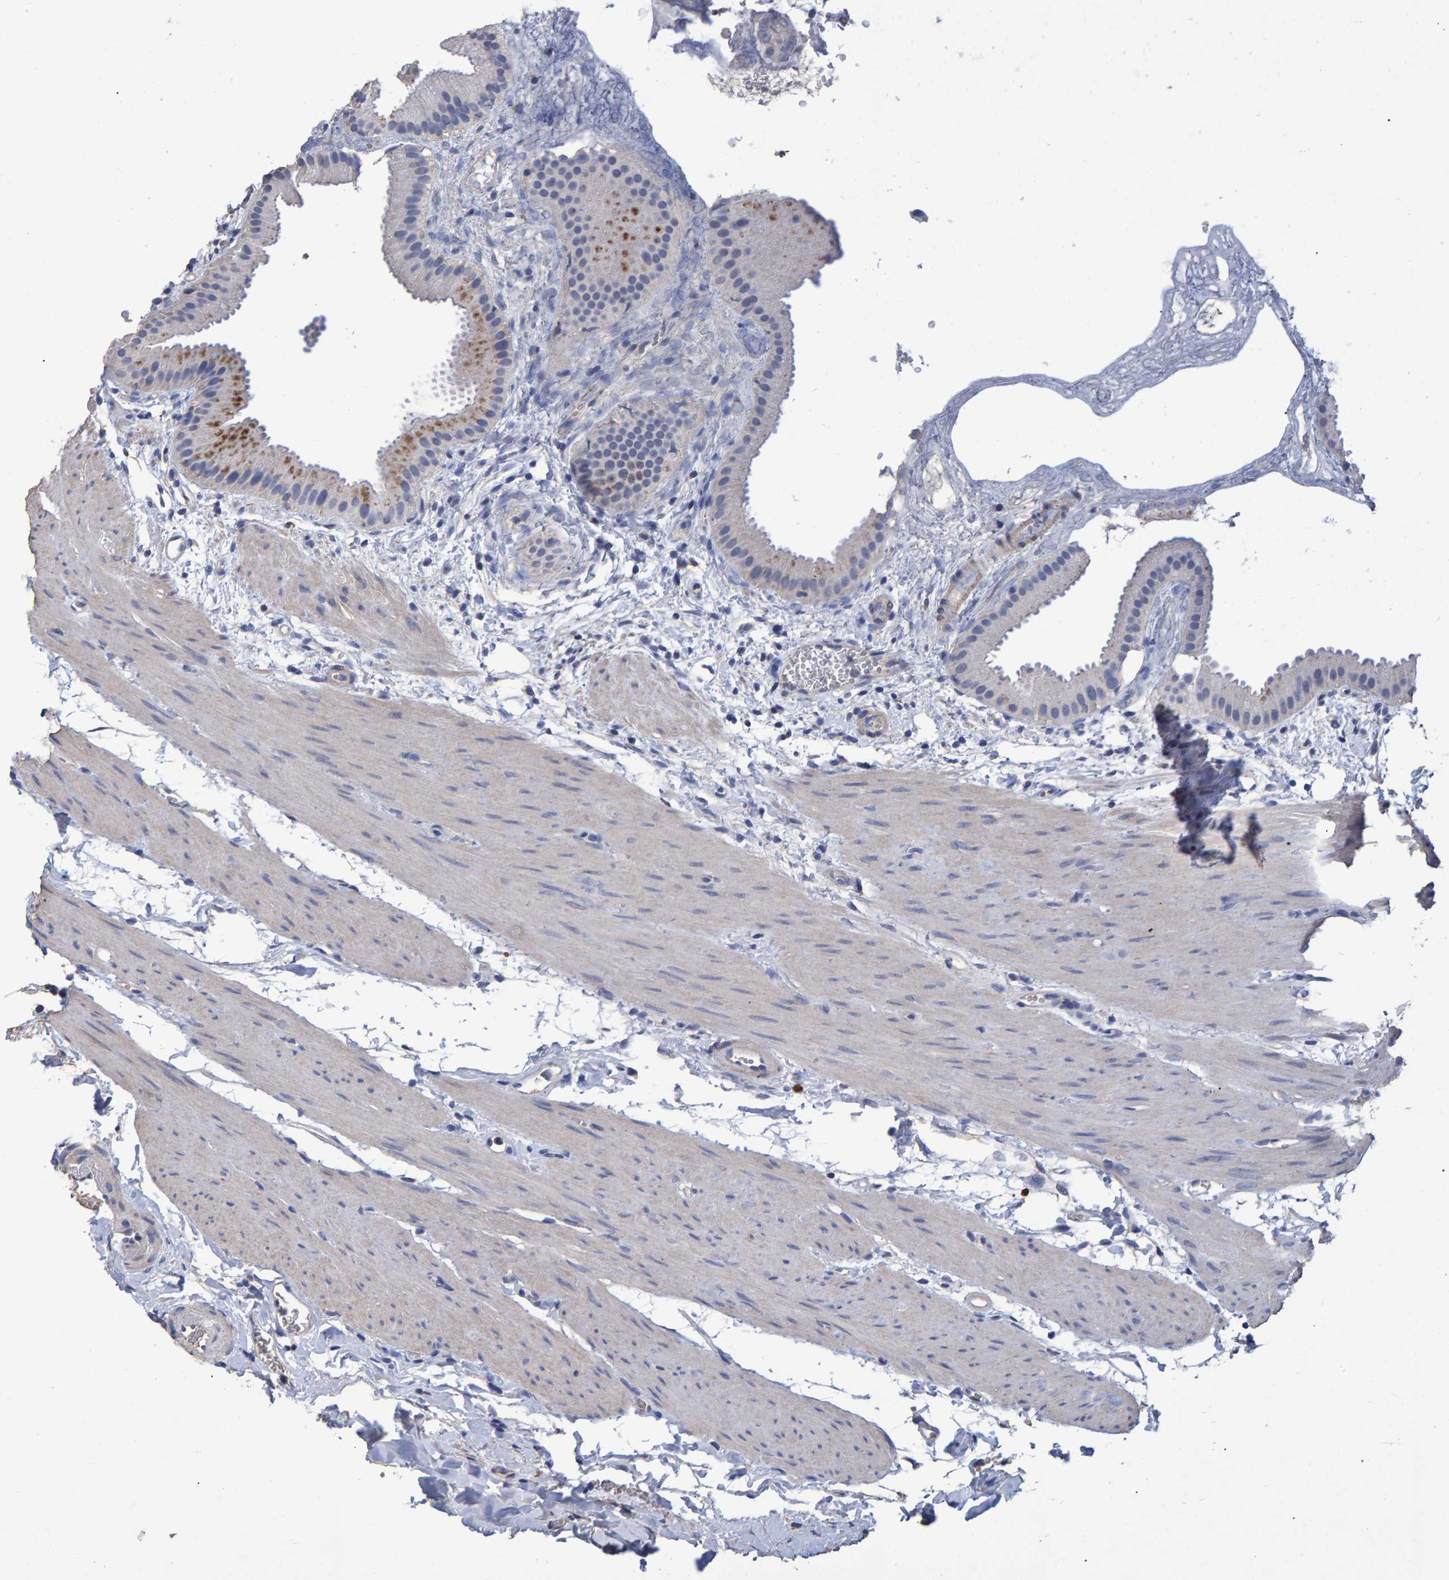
{"staining": {"intensity": "moderate", "quantity": "<25%", "location": "cytoplasmic/membranous"}, "tissue": "gallbladder", "cell_type": "Glandular cells", "image_type": "normal", "snomed": [{"axis": "morphology", "description": "Normal tissue, NOS"}, {"axis": "topography", "description": "Gallbladder"}], "caption": "High-magnification brightfield microscopy of benign gallbladder stained with DAB (3,3'-diaminobenzidine) (brown) and counterstained with hematoxylin (blue). glandular cells exhibit moderate cytoplasmic/membranous staining is present in approximately<25% of cells. The staining is performed using DAB brown chromogen to label protein expression. The nuclei are counter-stained blue using hematoxylin.", "gene": "HEMGN", "patient": {"sex": "female", "age": 64}}